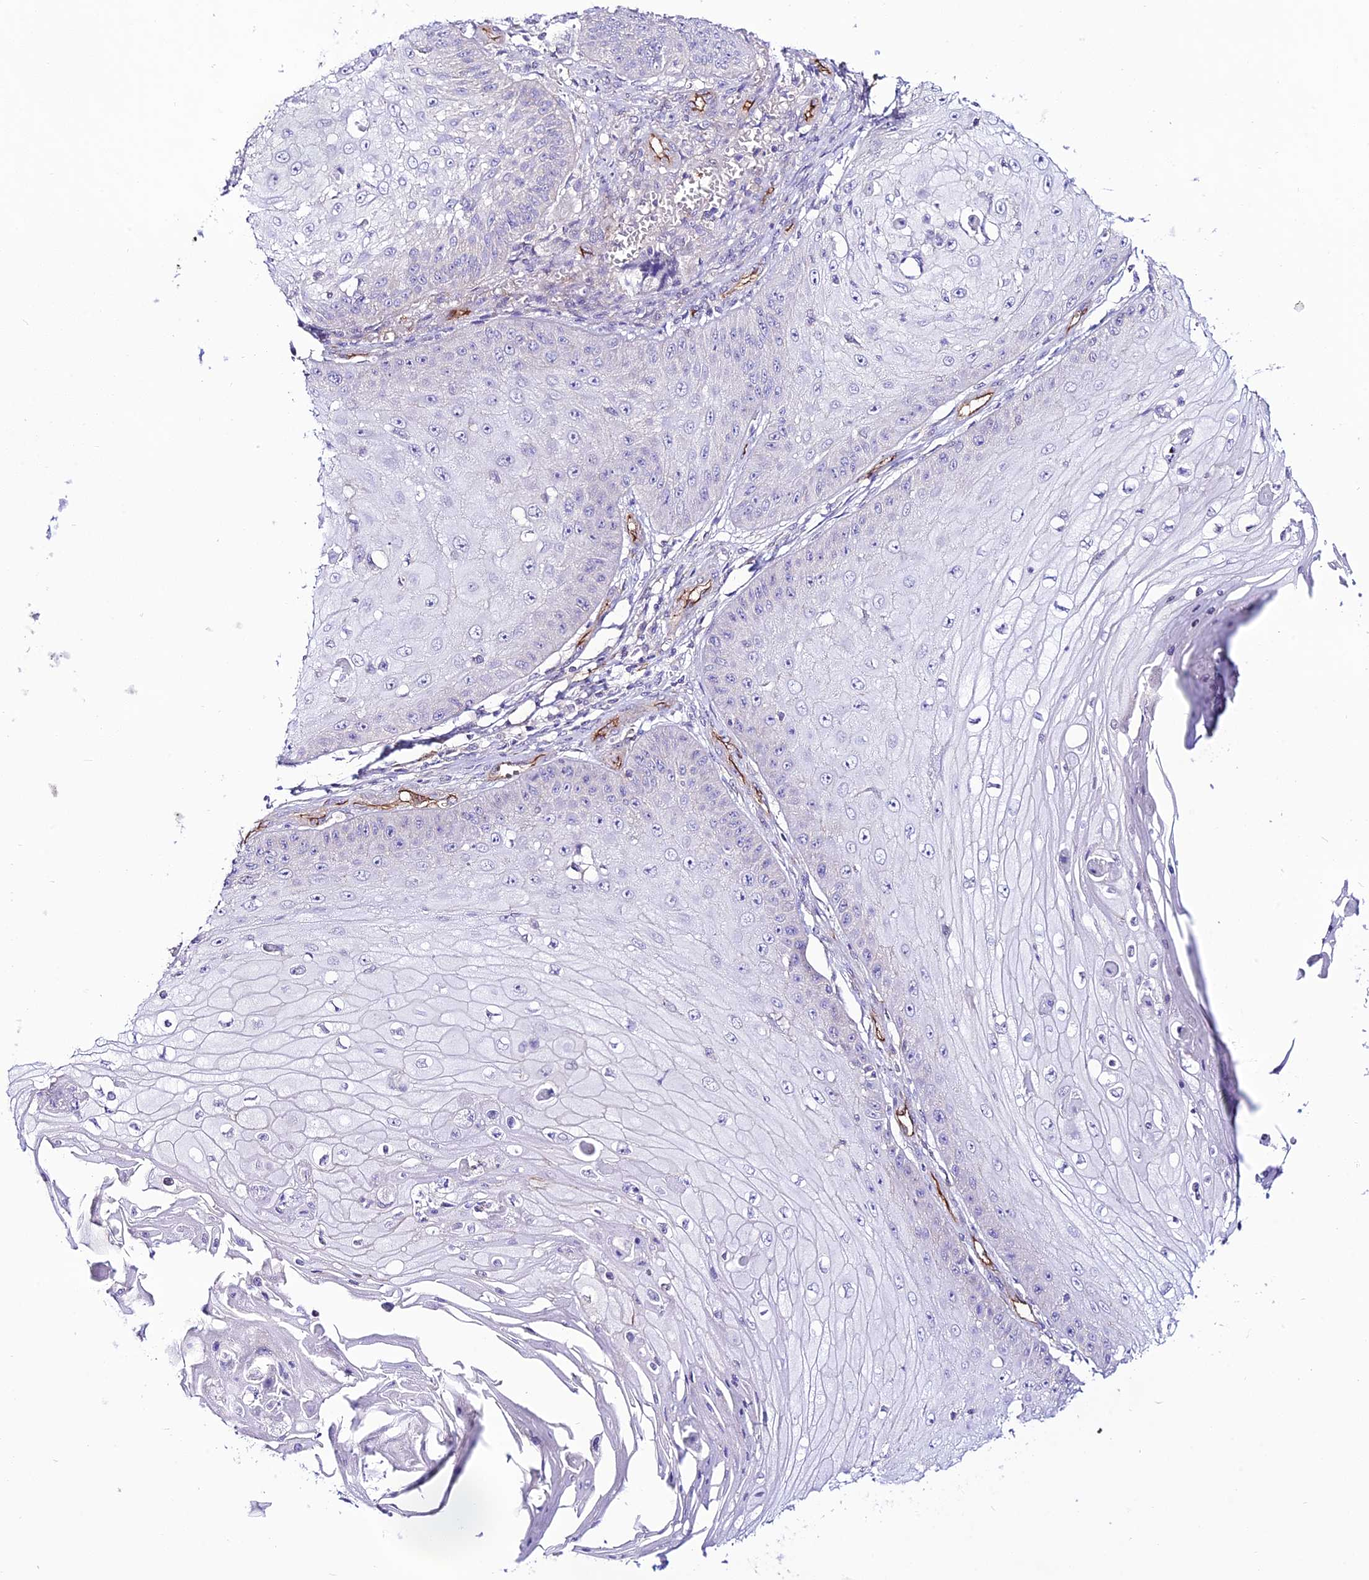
{"staining": {"intensity": "negative", "quantity": "none", "location": "none"}, "tissue": "skin cancer", "cell_type": "Tumor cells", "image_type": "cancer", "snomed": [{"axis": "morphology", "description": "Squamous cell carcinoma, NOS"}, {"axis": "topography", "description": "Skin"}], "caption": "Squamous cell carcinoma (skin) was stained to show a protein in brown. There is no significant expression in tumor cells.", "gene": "YPEL5", "patient": {"sex": "male", "age": 70}}